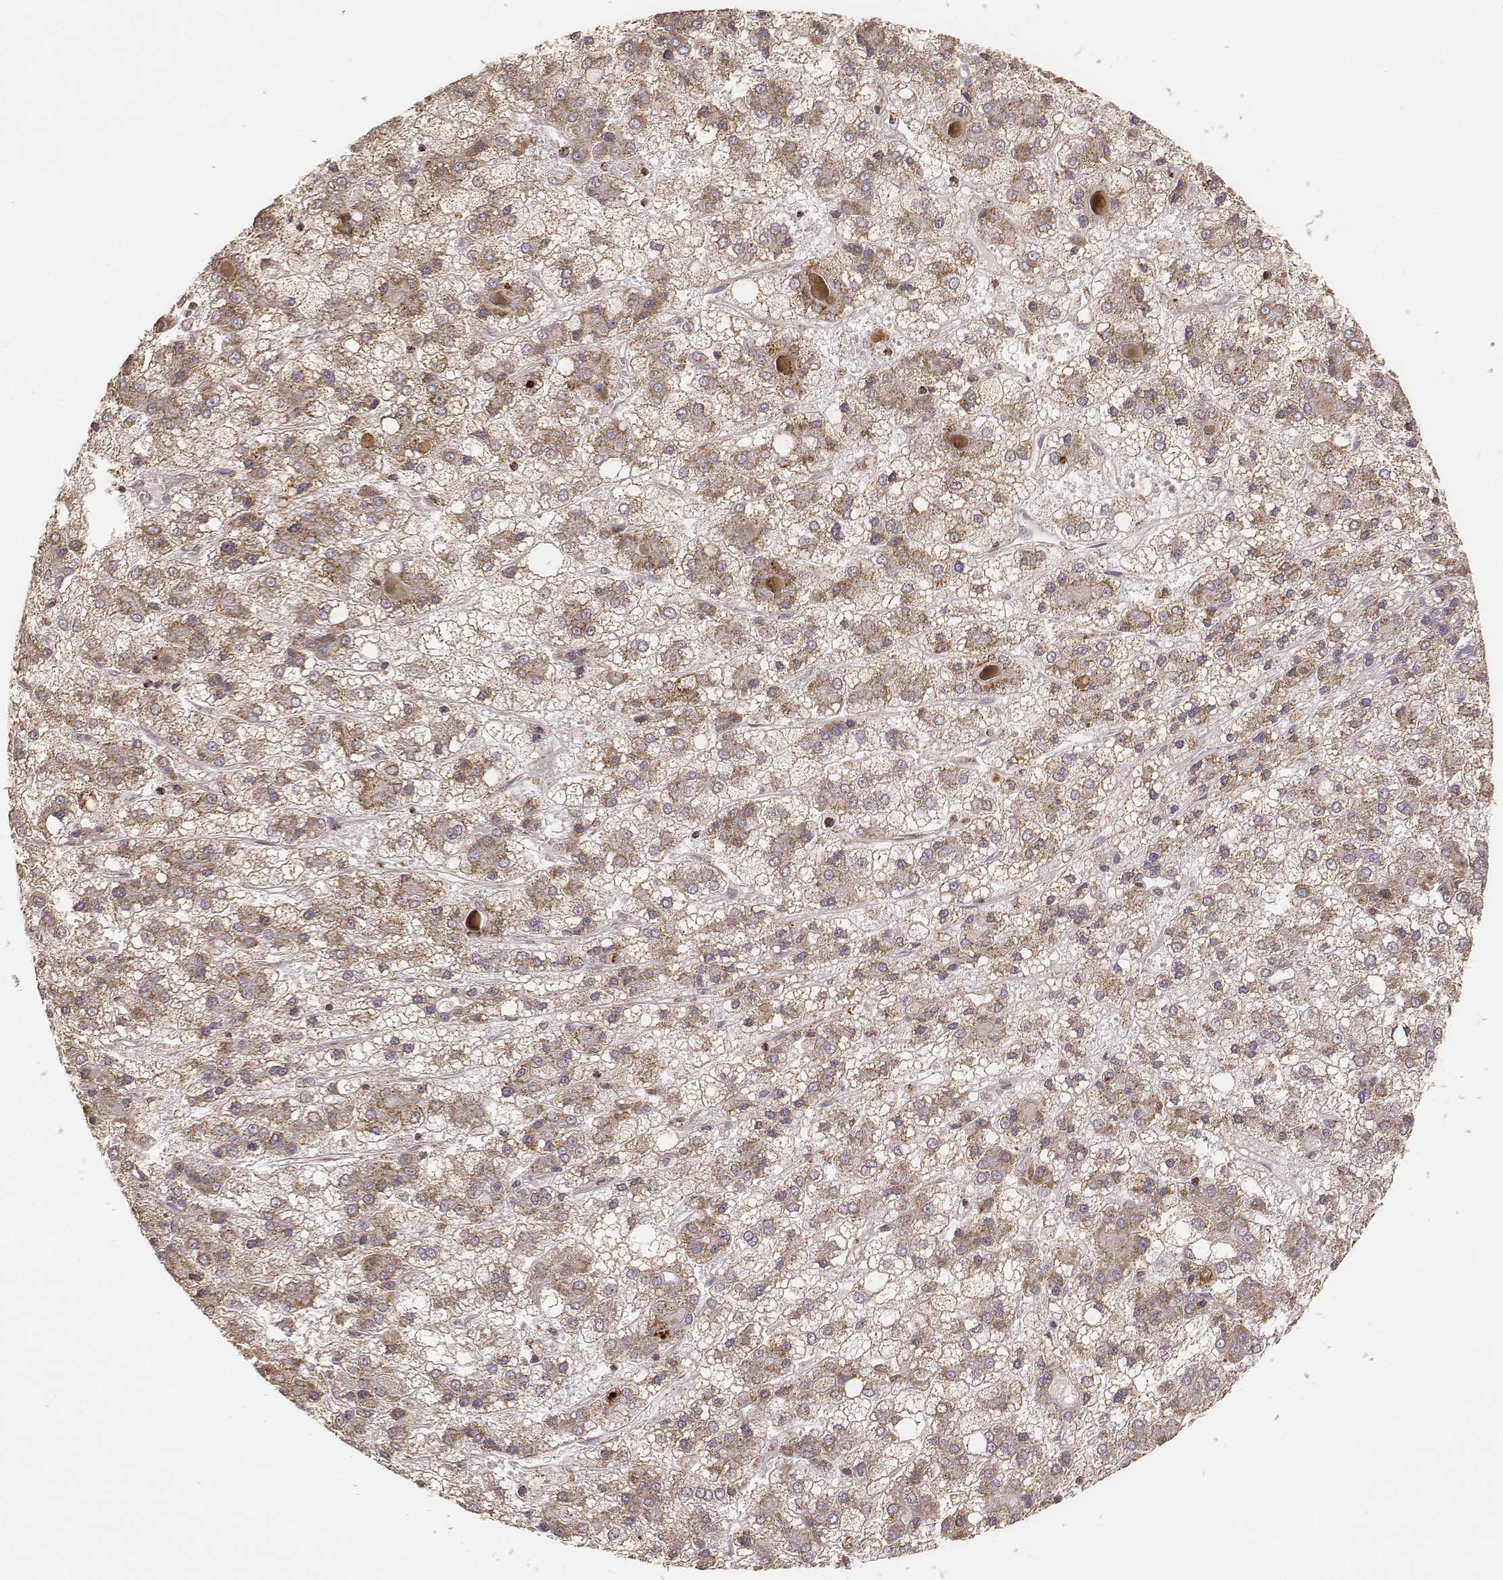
{"staining": {"intensity": "weak", "quantity": ">75%", "location": "cytoplasmic/membranous"}, "tissue": "liver cancer", "cell_type": "Tumor cells", "image_type": "cancer", "snomed": [{"axis": "morphology", "description": "Carcinoma, Hepatocellular, NOS"}, {"axis": "topography", "description": "Liver"}], "caption": "Weak cytoplasmic/membranous staining is identified in about >75% of tumor cells in hepatocellular carcinoma (liver). (DAB IHC, brown staining for protein, blue staining for nuclei).", "gene": "CS", "patient": {"sex": "male", "age": 73}}